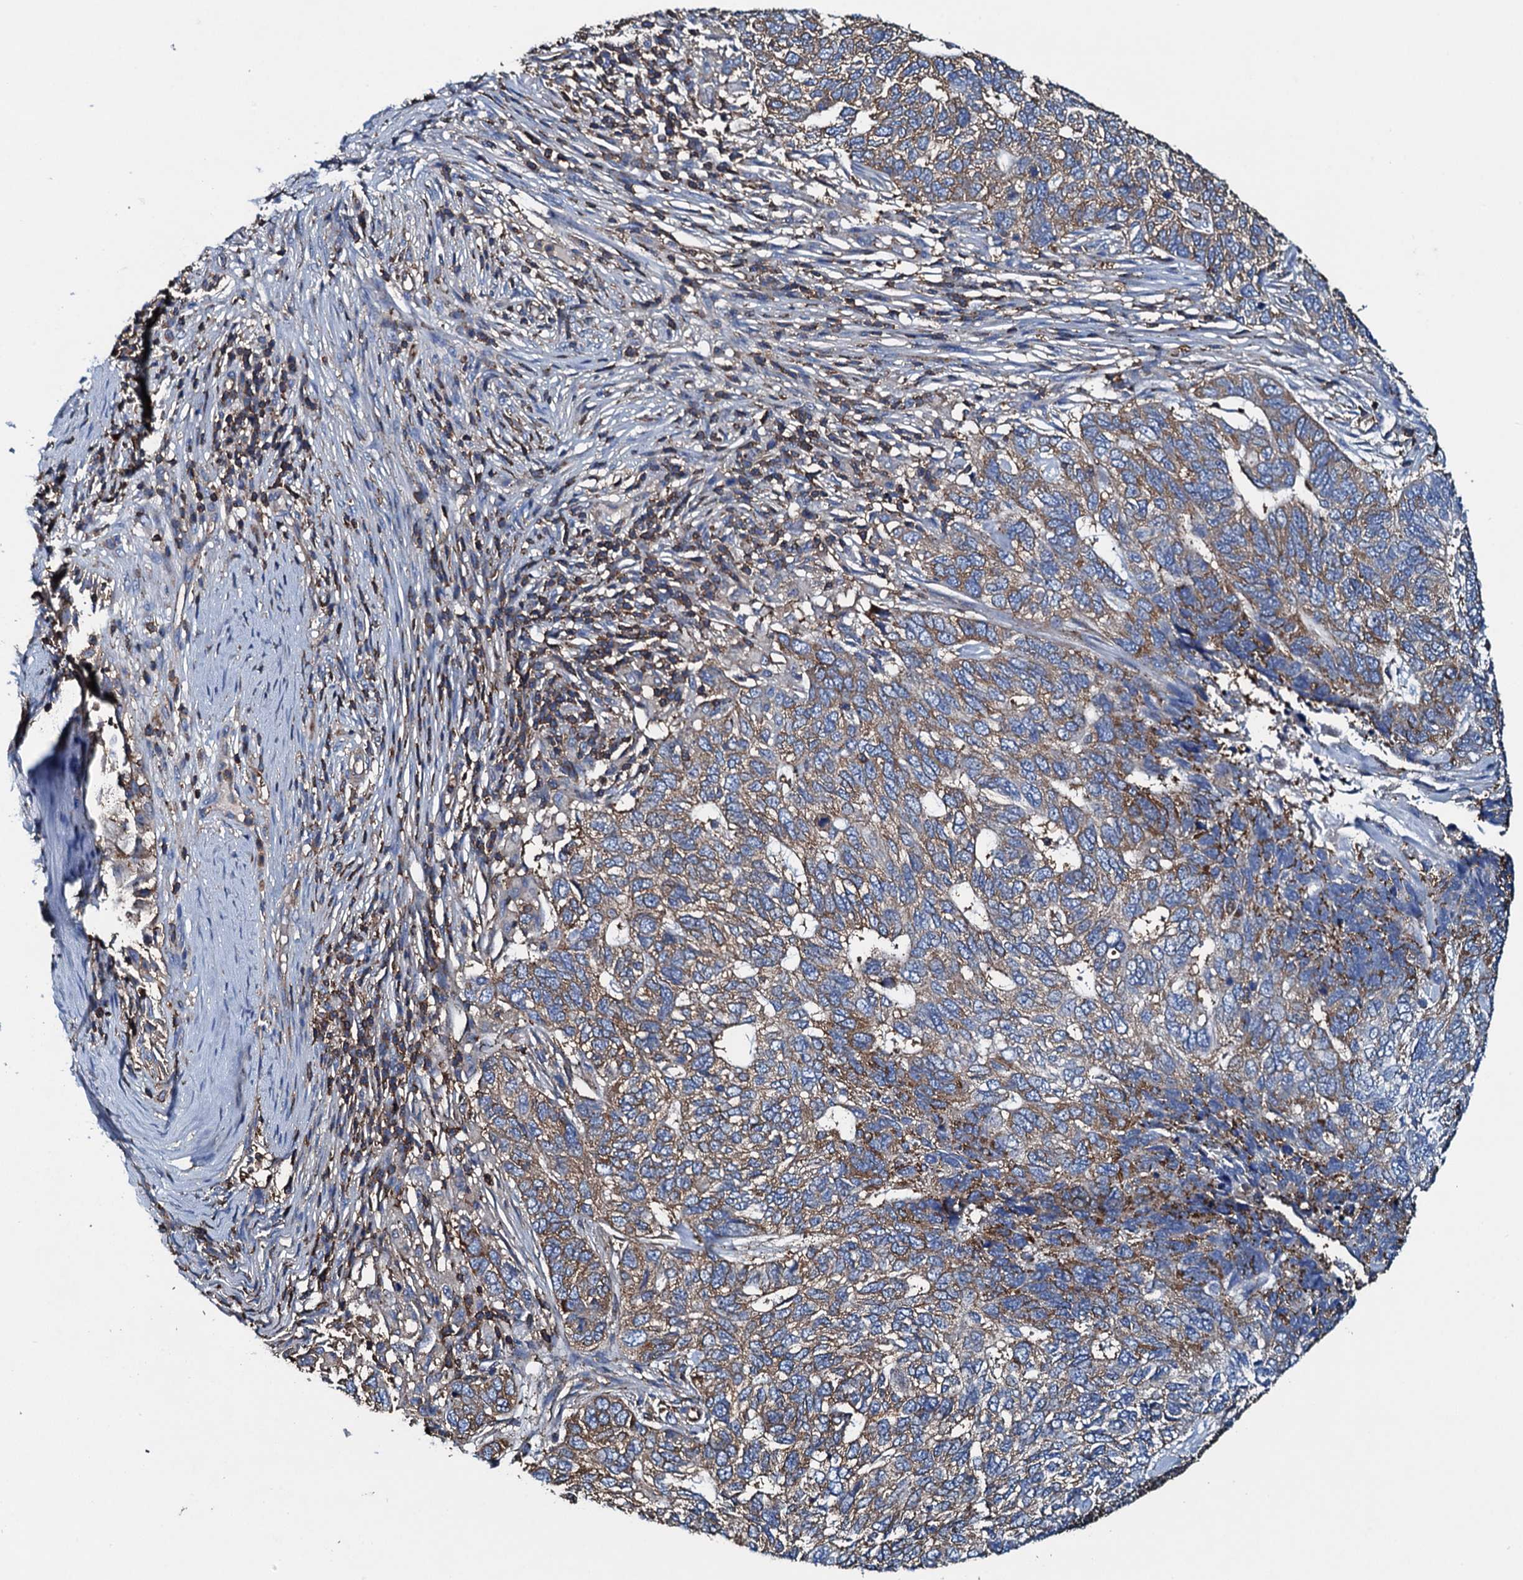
{"staining": {"intensity": "weak", "quantity": "25%-75%", "location": "cytoplasmic/membranous"}, "tissue": "skin cancer", "cell_type": "Tumor cells", "image_type": "cancer", "snomed": [{"axis": "morphology", "description": "Basal cell carcinoma"}, {"axis": "topography", "description": "Skin"}], "caption": "Weak cytoplasmic/membranous protein positivity is seen in approximately 25%-75% of tumor cells in basal cell carcinoma (skin). (Stains: DAB (3,3'-diaminobenzidine) in brown, nuclei in blue, Microscopy: brightfield microscopy at high magnification).", "gene": "MS4A4E", "patient": {"sex": "female", "age": 65}}